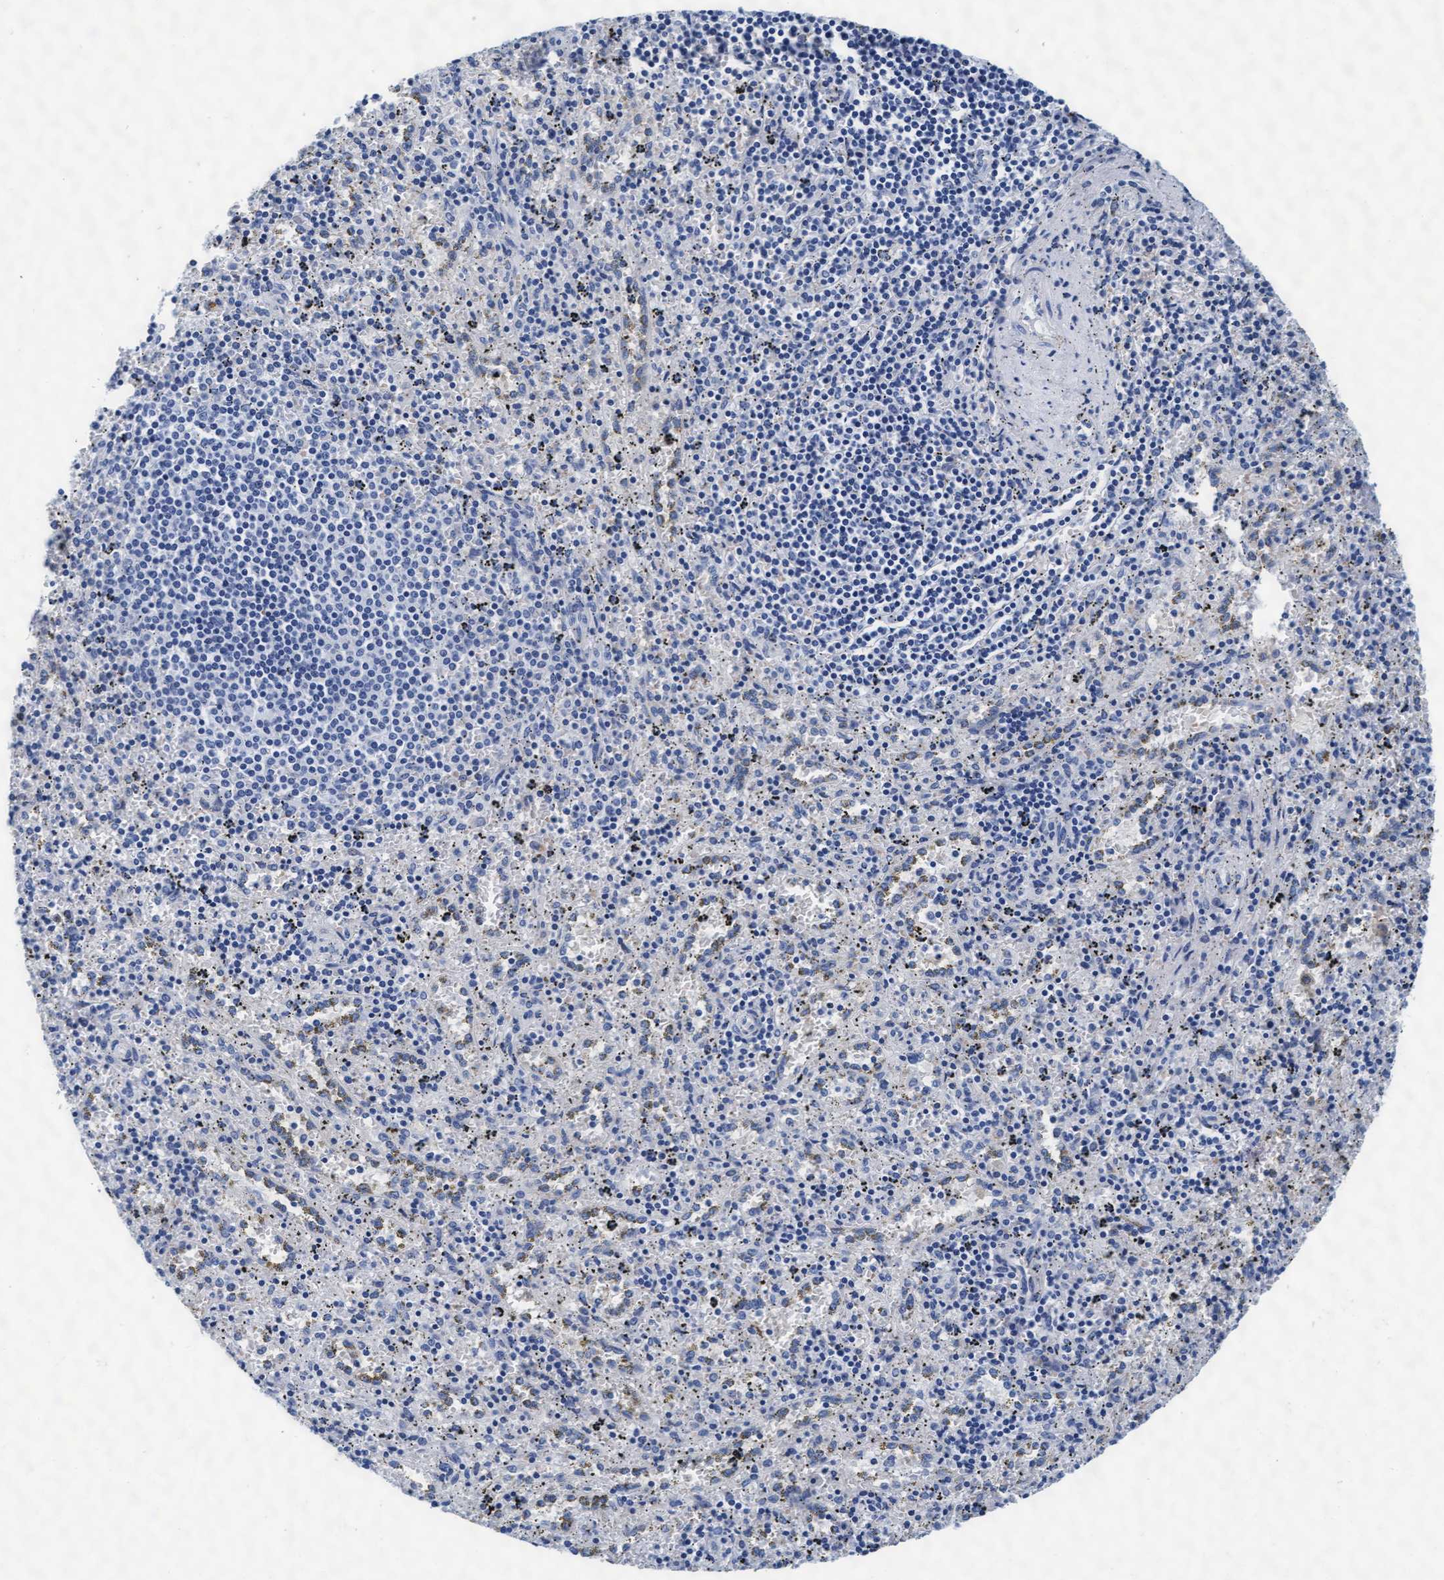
{"staining": {"intensity": "negative", "quantity": "none", "location": "none"}, "tissue": "spleen", "cell_type": "Cells in red pulp", "image_type": "normal", "snomed": [{"axis": "morphology", "description": "Normal tissue, NOS"}, {"axis": "topography", "description": "Spleen"}], "caption": "This is an immunohistochemistry histopathology image of normal human spleen. There is no expression in cells in red pulp.", "gene": "ARSG", "patient": {"sex": "male", "age": 11}}